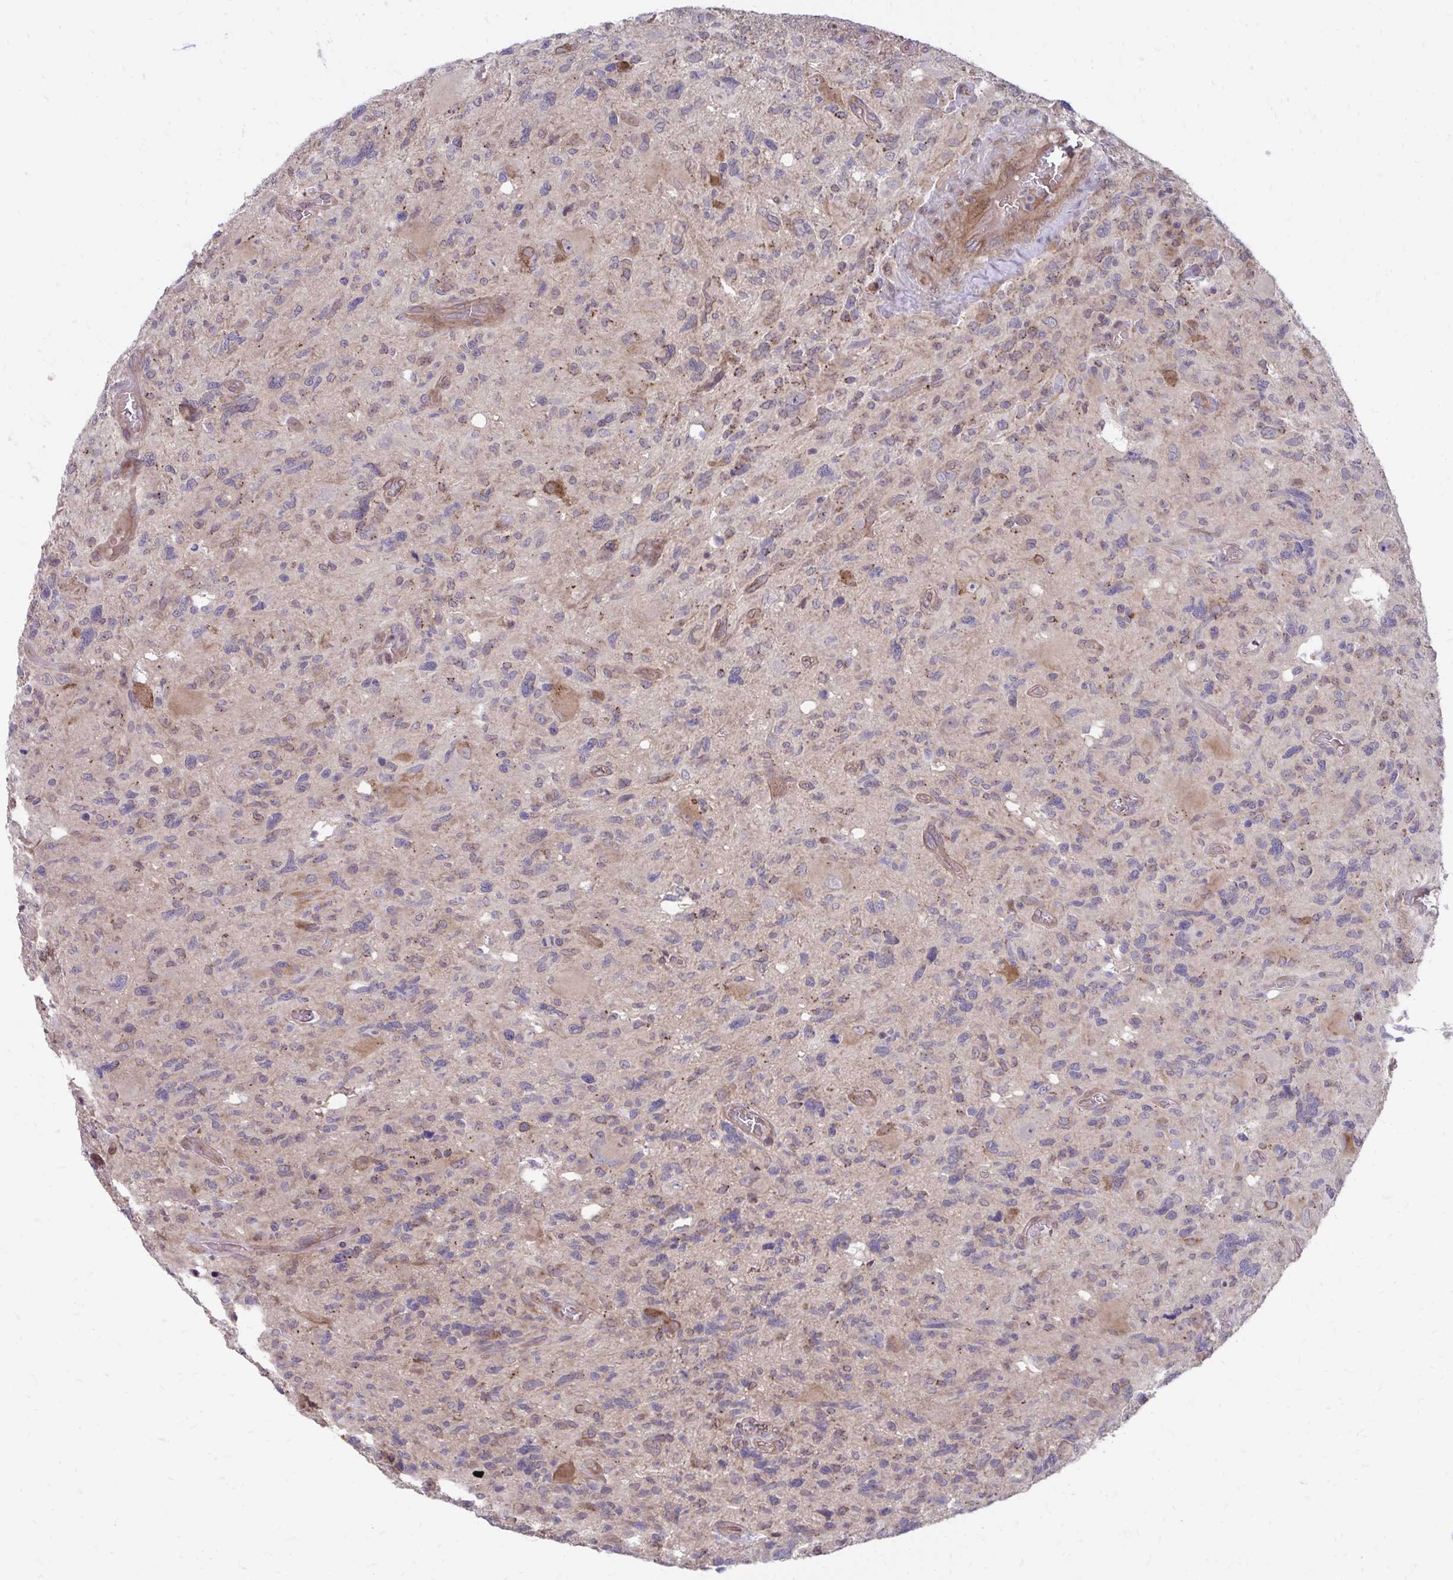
{"staining": {"intensity": "negative", "quantity": "none", "location": "none"}, "tissue": "glioma", "cell_type": "Tumor cells", "image_type": "cancer", "snomed": [{"axis": "morphology", "description": "Glioma, malignant, High grade"}, {"axis": "topography", "description": "Brain"}], "caption": "Immunohistochemistry photomicrograph of neoplastic tissue: human glioma stained with DAB exhibits no significant protein expression in tumor cells.", "gene": "ITPR2", "patient": {"sex": "male", "age": 49}}